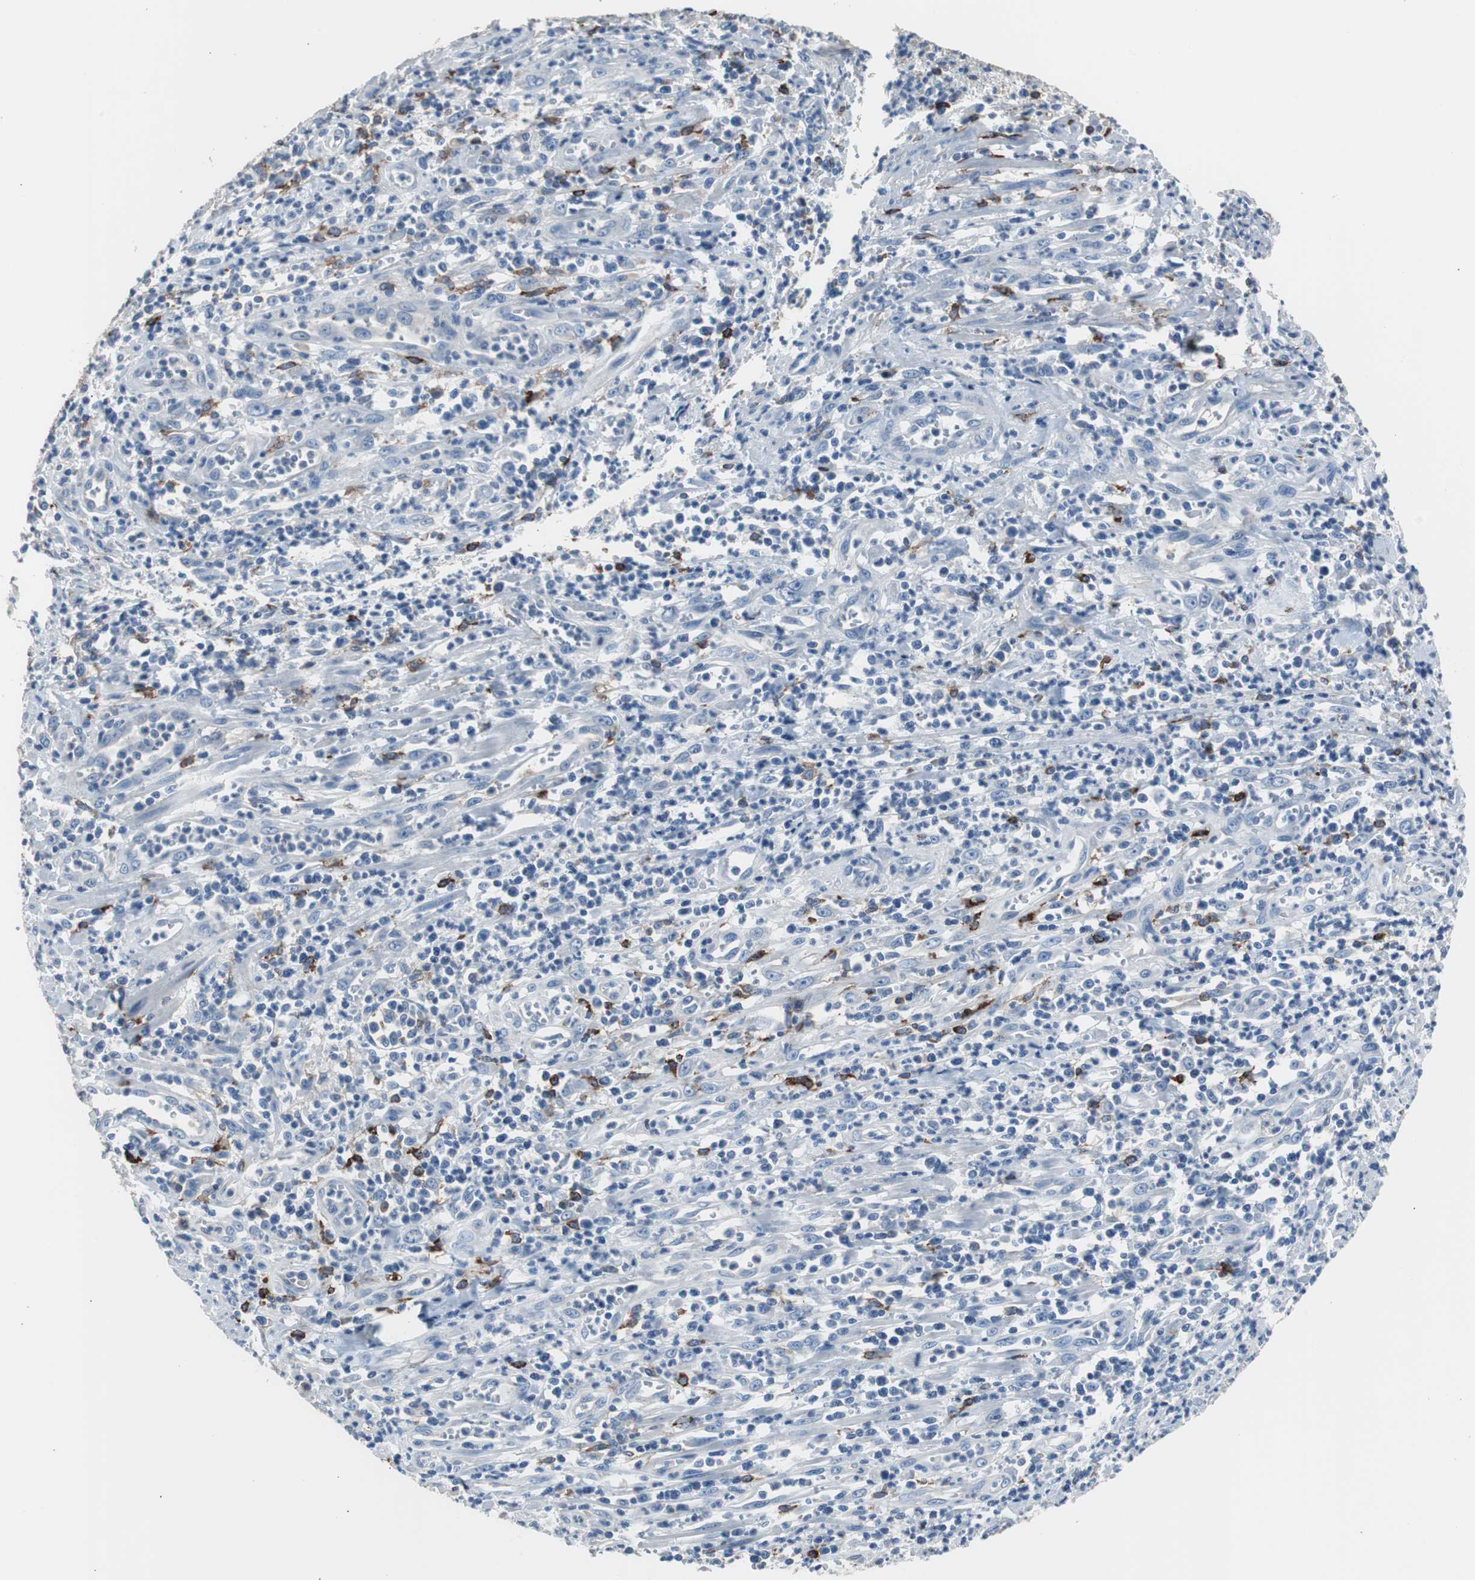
{"staining": {"intensity": "negative", "quantity": "none", "location": "none"}, "tissue": "pancreatic cancer", "cell_type": "Tumor cells", "image_type": "cancer", "snomed": [{"axis": "morphology", "description": "Normal tissue, NOS"}, {"axis": "topography", "description": "Lymph node"}], "caption": "Micrograph shows no significant protein staining in tumor cells of pancreatic cancer.", "gene": "FCGR2B", "patient": {"sex": "male", "age": 50}}